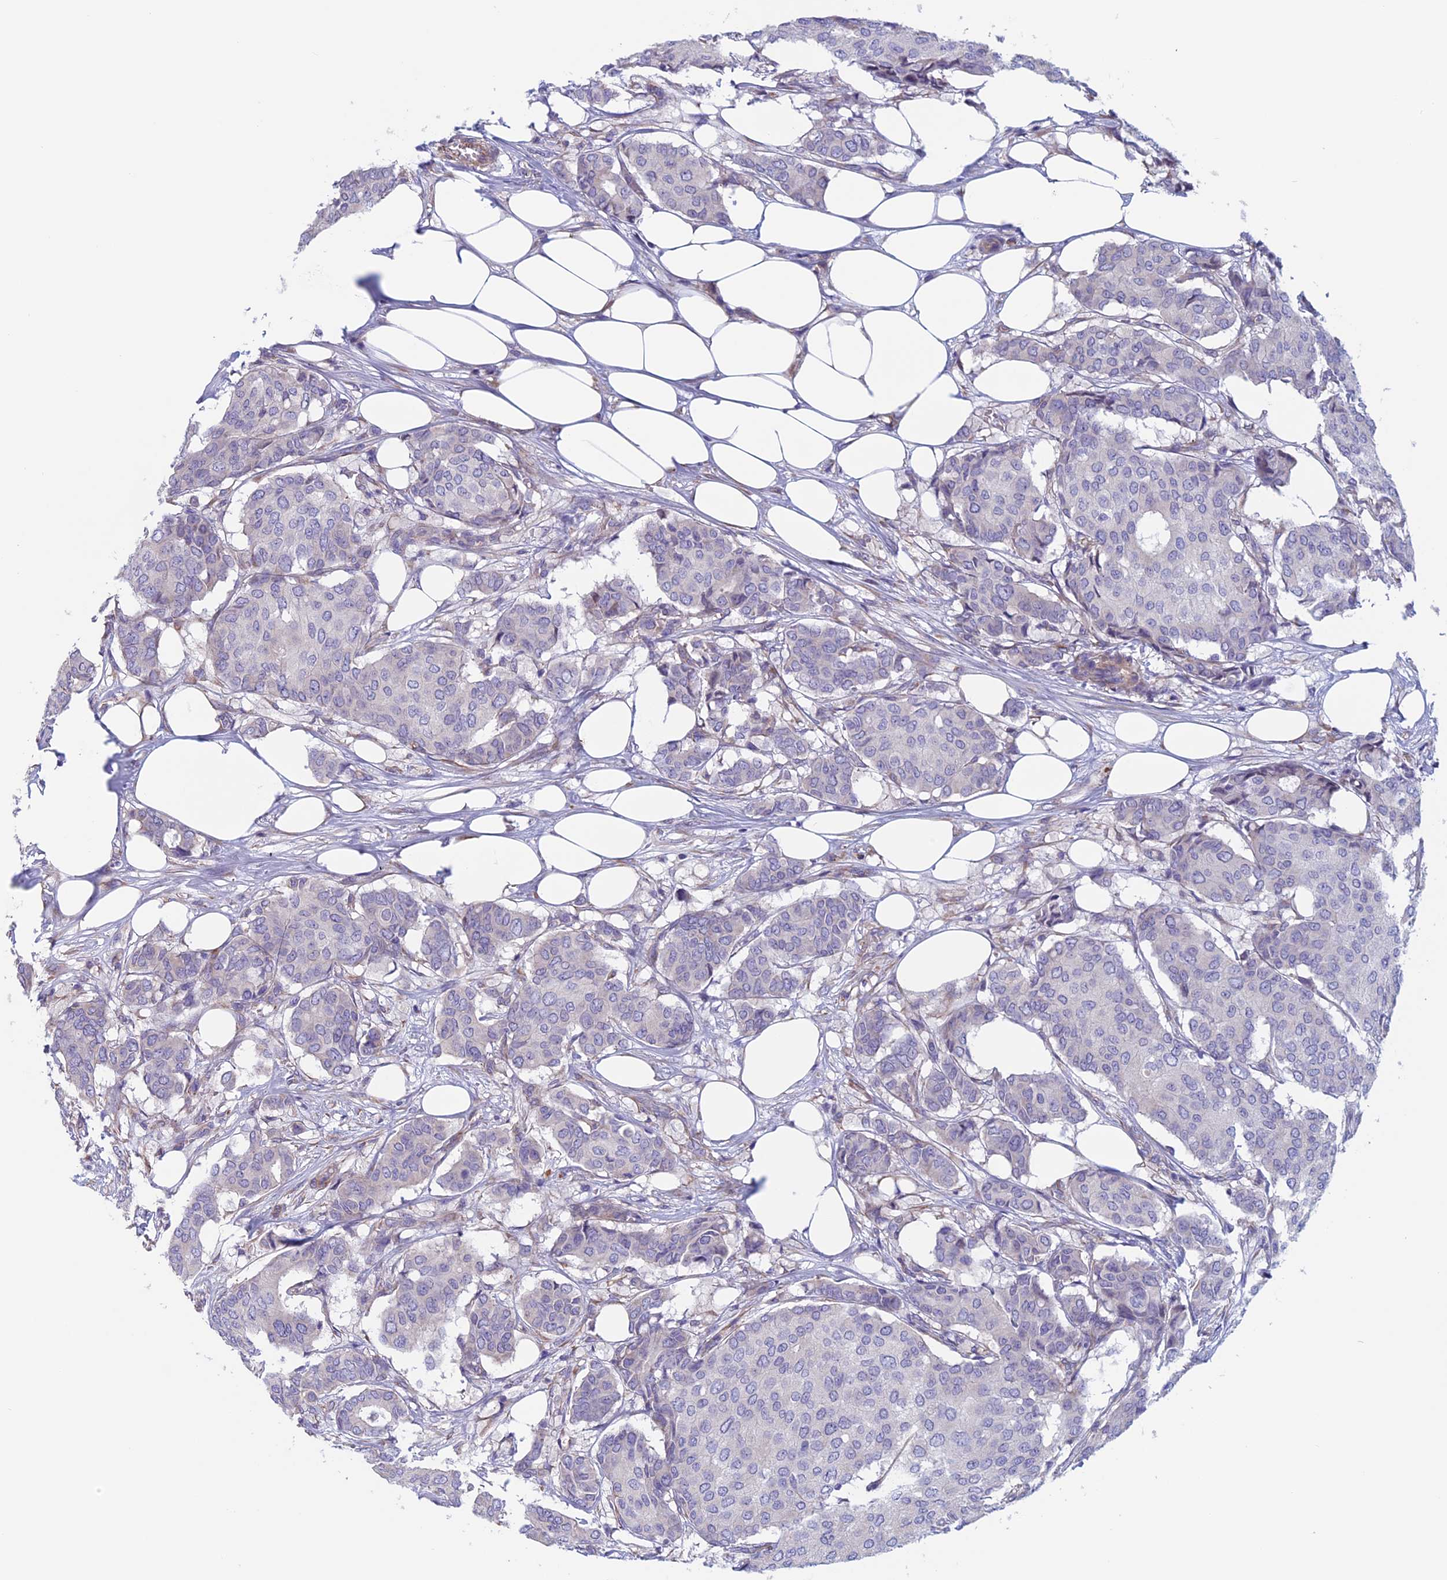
{"staining": {"intensity": "negative", "quantity": "none", "location": "none"}, "tissue": "breast cancer", "cell_type": "Tumor cells", "image_type": "cancer", "snomed": [{"axis": "morphology", "description": "Duct carcinoma"}, {"axis": "topography", "description": "Breast"}], "caption": "Human infiltrating ductal carcinoma (breast) stained for a protein using IHC reveals no expression in tumor cells.", "gene": "BCL2L10", "patient": {"sex": "female", "age": 75}}